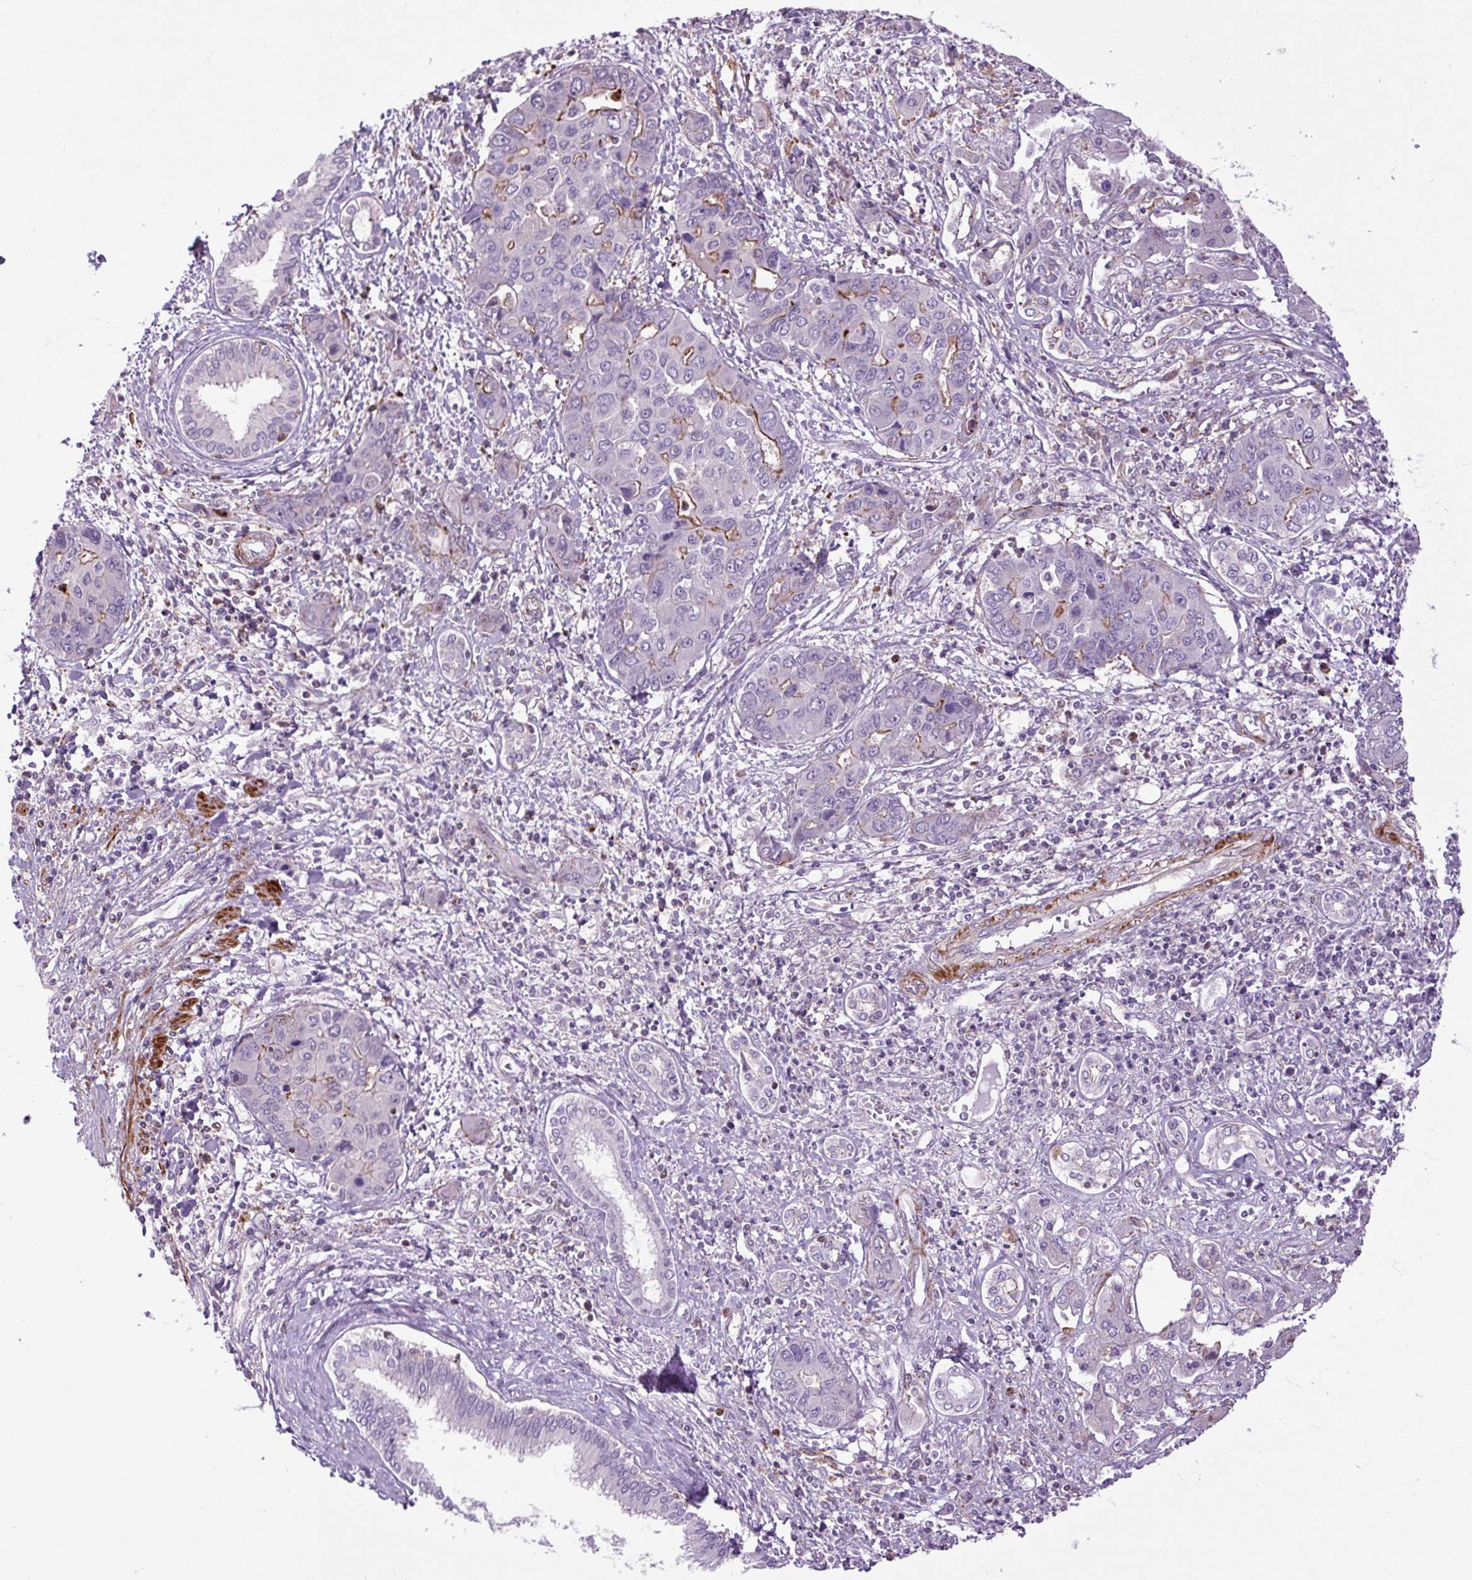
{"staining": {"intensity": "moderate", "quantity": "25%-75%", "location": "cytoplasmic/membranous"}, "tissue": "liver cancer", "cell_type": "Tumor cells", "image_type": "cancer", "snomed": [{"axis": "morphology", "description": "Cholangiocarcinoma"}, {"axis": "topography", "description": "Liver"}], "caption": "Liver cancer stained with immunohistochemistry (IHC) shows moderate cytoplasmic/membranous expression in about 25%-75% of tumor cells. The protein of interest is stained brown, and the nuclei are stained in blue (DAB IHC with brightfield microscopy, high magnification).", "gene": "ZNF197", "patient": {"sex": "male", "age": 67}}